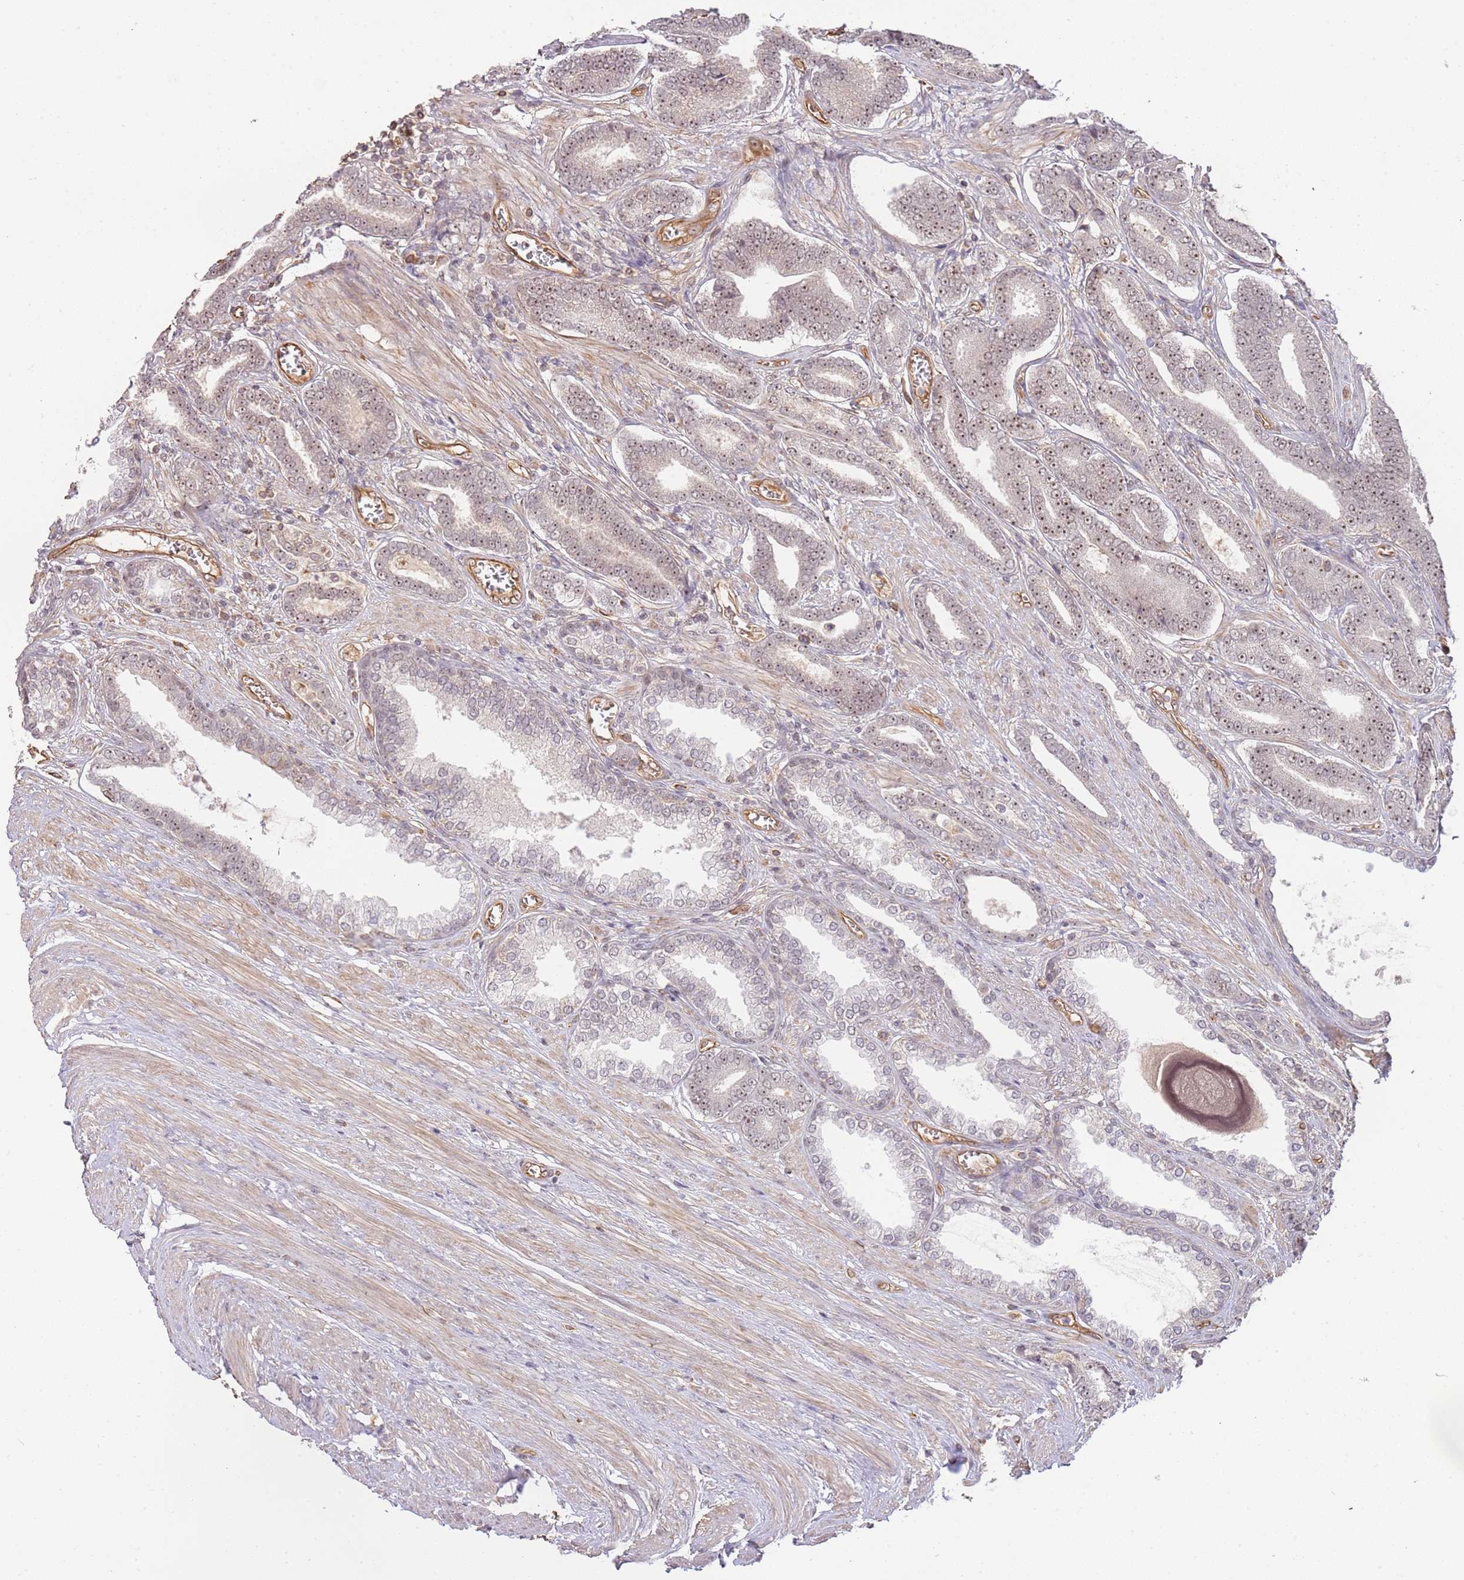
{"staining": {"intensity": "weak", "quantity": ">75%", "location": "nuclear"}, "tissue": "prostate cancer", "cell_type": "Tumor cells", "image_type": "cancer", "snomed": [{"axis": "morphology", "description": "Adenocarcinoma, NOS"}, {"axis": "topography", "description": "Prostate and seminal vesicle, NOS"}], "caption": "Adenocarcinoma (prostate) stained for a protein reveals weak nuclear positivity in tumor cells. Immunohistochemistry stains the protein in brown and the nuclei are stained blue.", "gene": "SURF2", "patient": {"sex": "male", "age": 76}}